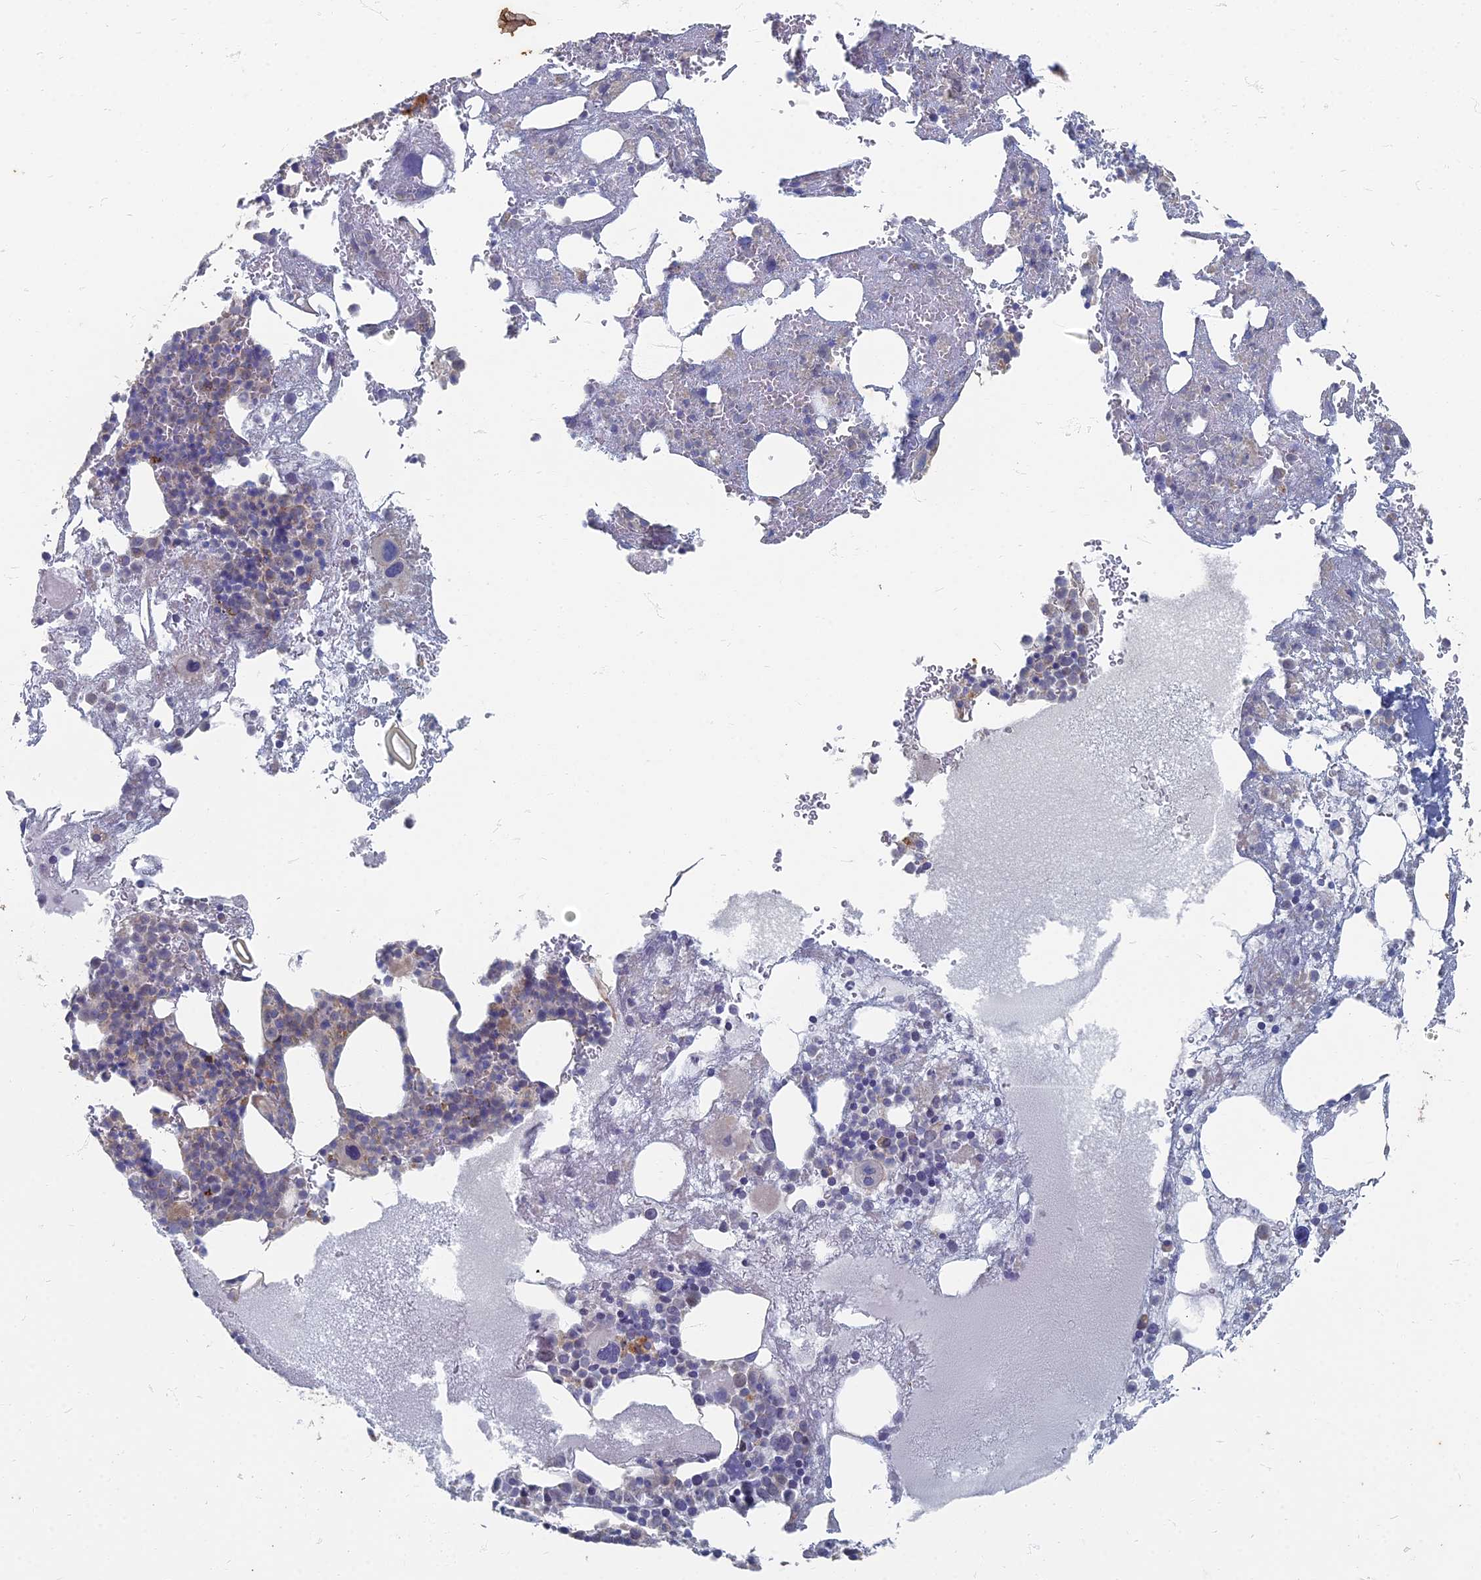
{"staining": {"intensity": "weak", "quantity": "<25%", "location": "cytoplasmic/membranous"}, "tissue": "bone marrow", "cell_type": "Hematopoietic cells", "image_type": "normal", "snomed": [{"axis": "morphology", "description": "Normal tissue, NOS"}, {"axis": "topography", "description": "Bone marrow"}], "caption": "The IHC photomicrograph has no significant positivity in hematopoietic cells of bone marrow. (Brightfield microscopy of DAB IHC at high magnification).", "gene": "TMEM128", "patient": {"sex": "male", "age": 61}}